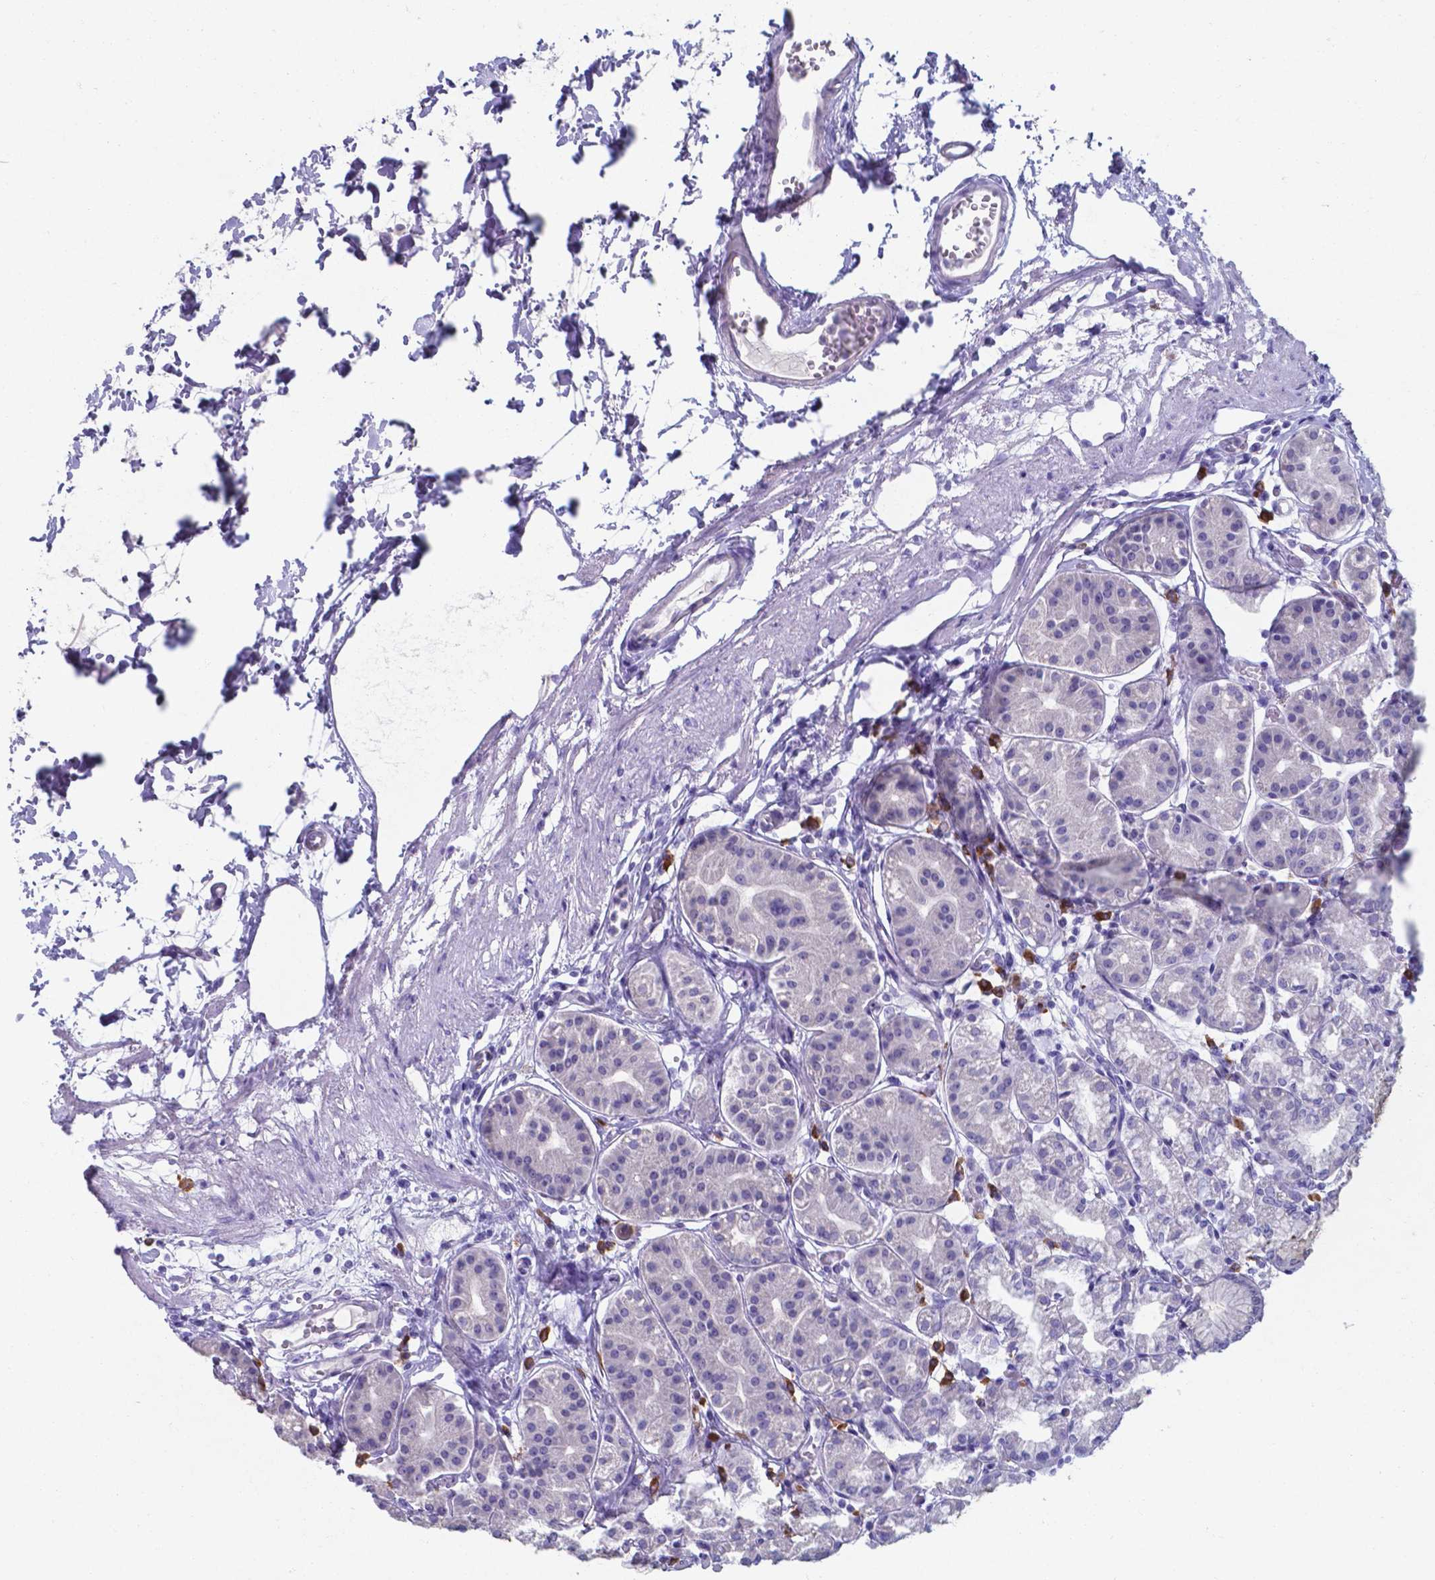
{"staining": {"intensity": "negative", "quantity": "none", "location": "none"}, "tissue": "stomach", "cell_type": "Glandular cells", "image_type": "normal", "snomed": [{"axis": "morphology", "description": "Normal tissue, NOS"}, {"axis": "topography", "description": "Skeletal muscle"}, {"axis": "topography", "description": "Stomach"}], "caption": "A high-resolution micrograph shows IHC staining of normal stomach, which exhibits no significant expression in glandular cells.", "gene": "UBE2J1", "patient": {"sex": "female", "age": 57}}